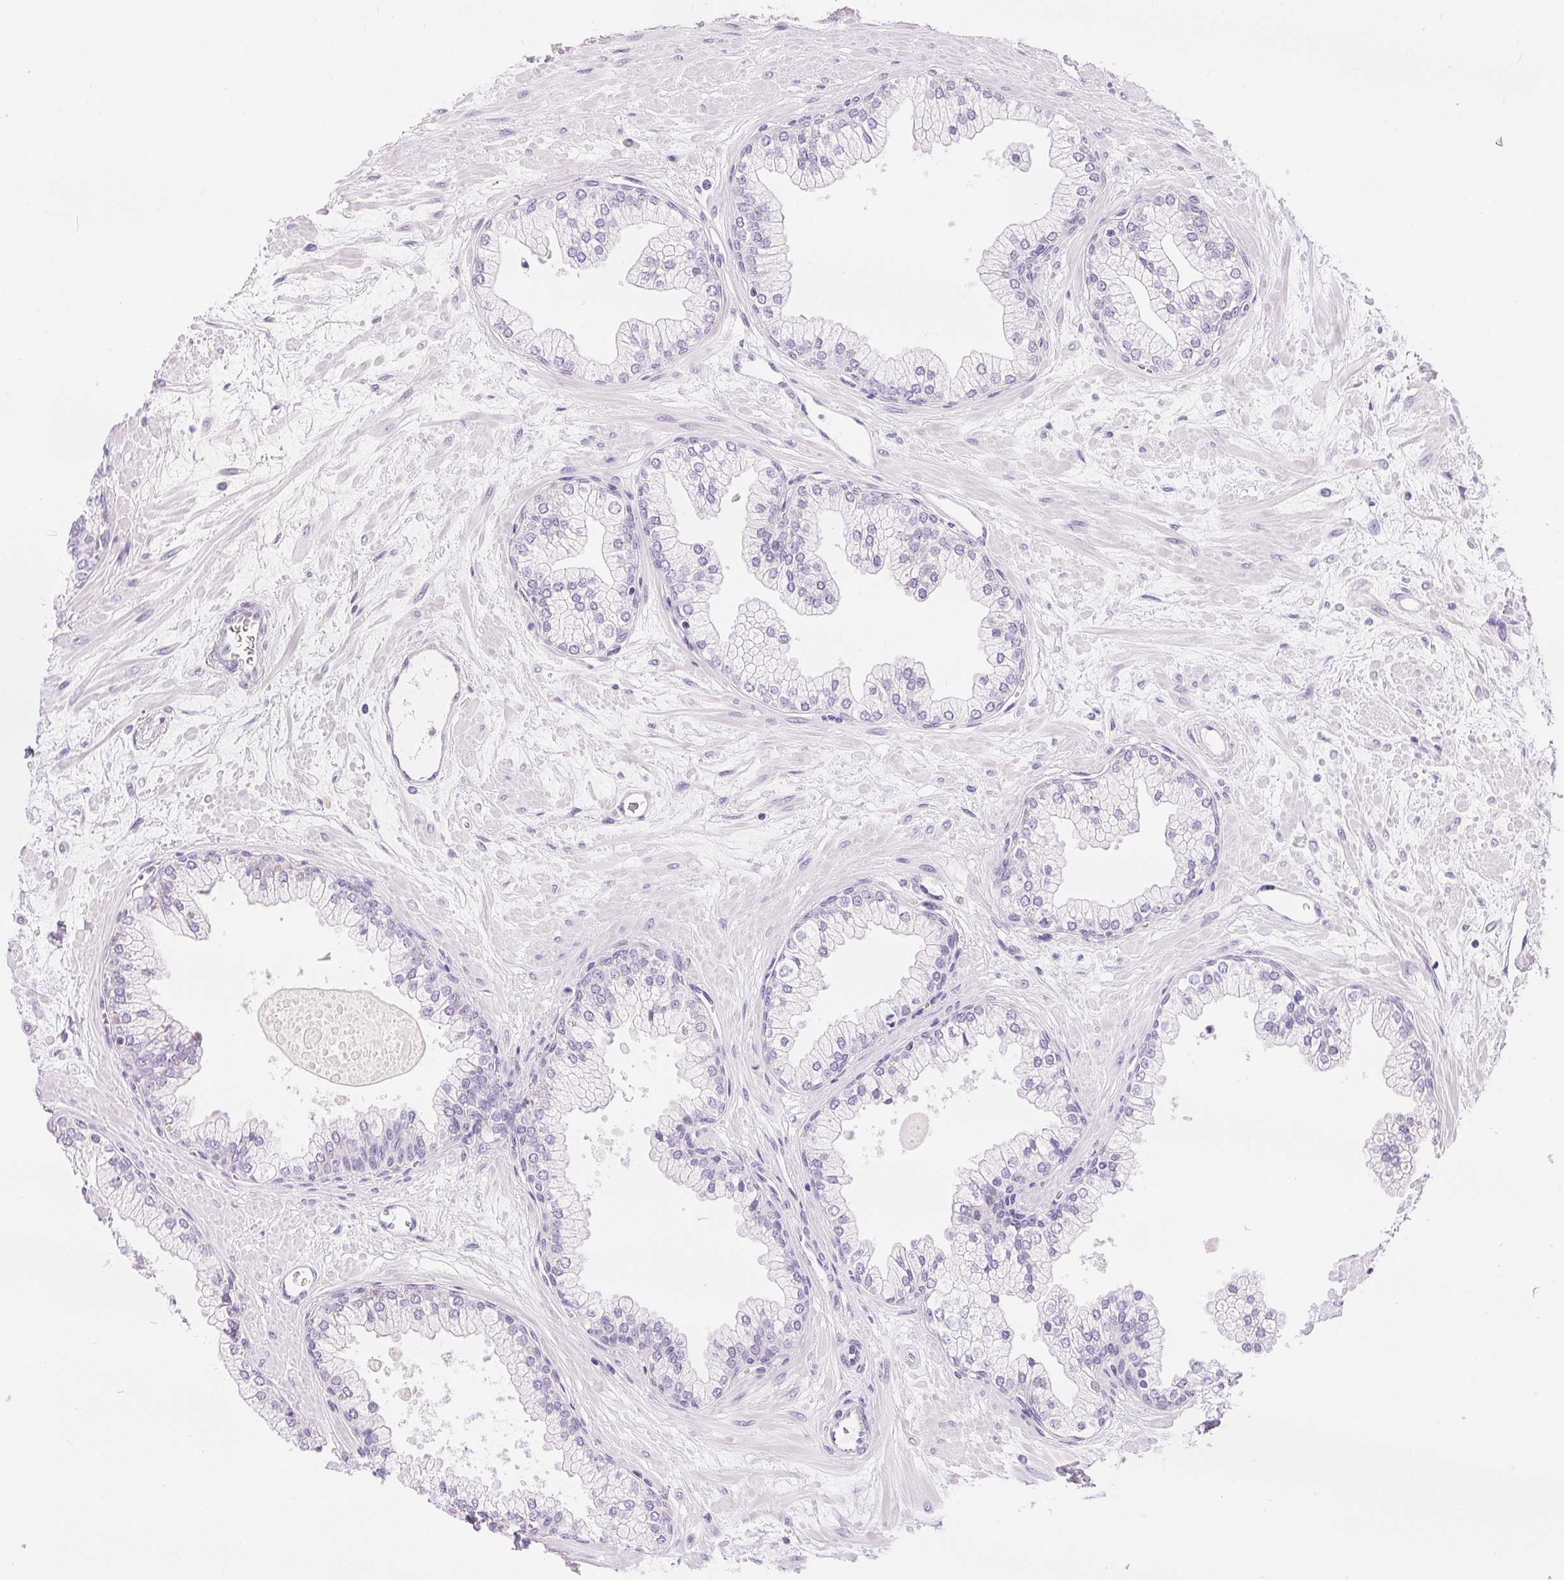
{"staining": {"intensity": "negative", "quantity": "none", "location": "none"}, "tissue": "prostate", "cell_type": "Glandular cells", "image_type": "normal", "snomed": [{"axis": "morphology", "description": "Normal tissue, NOS"}, {"axis": "topography", "description": "Prostate"}, {"axis": "topography", "description": "Peripheral nerve tissue"}], "caption": "DAB (3,3'-diaminobenzidine) immunohistochemical staining of normal prostate demonstrates no significant positivity in glandular cells.", "gene": "XDH", "patient": {"sex": "male", "age": 61}}